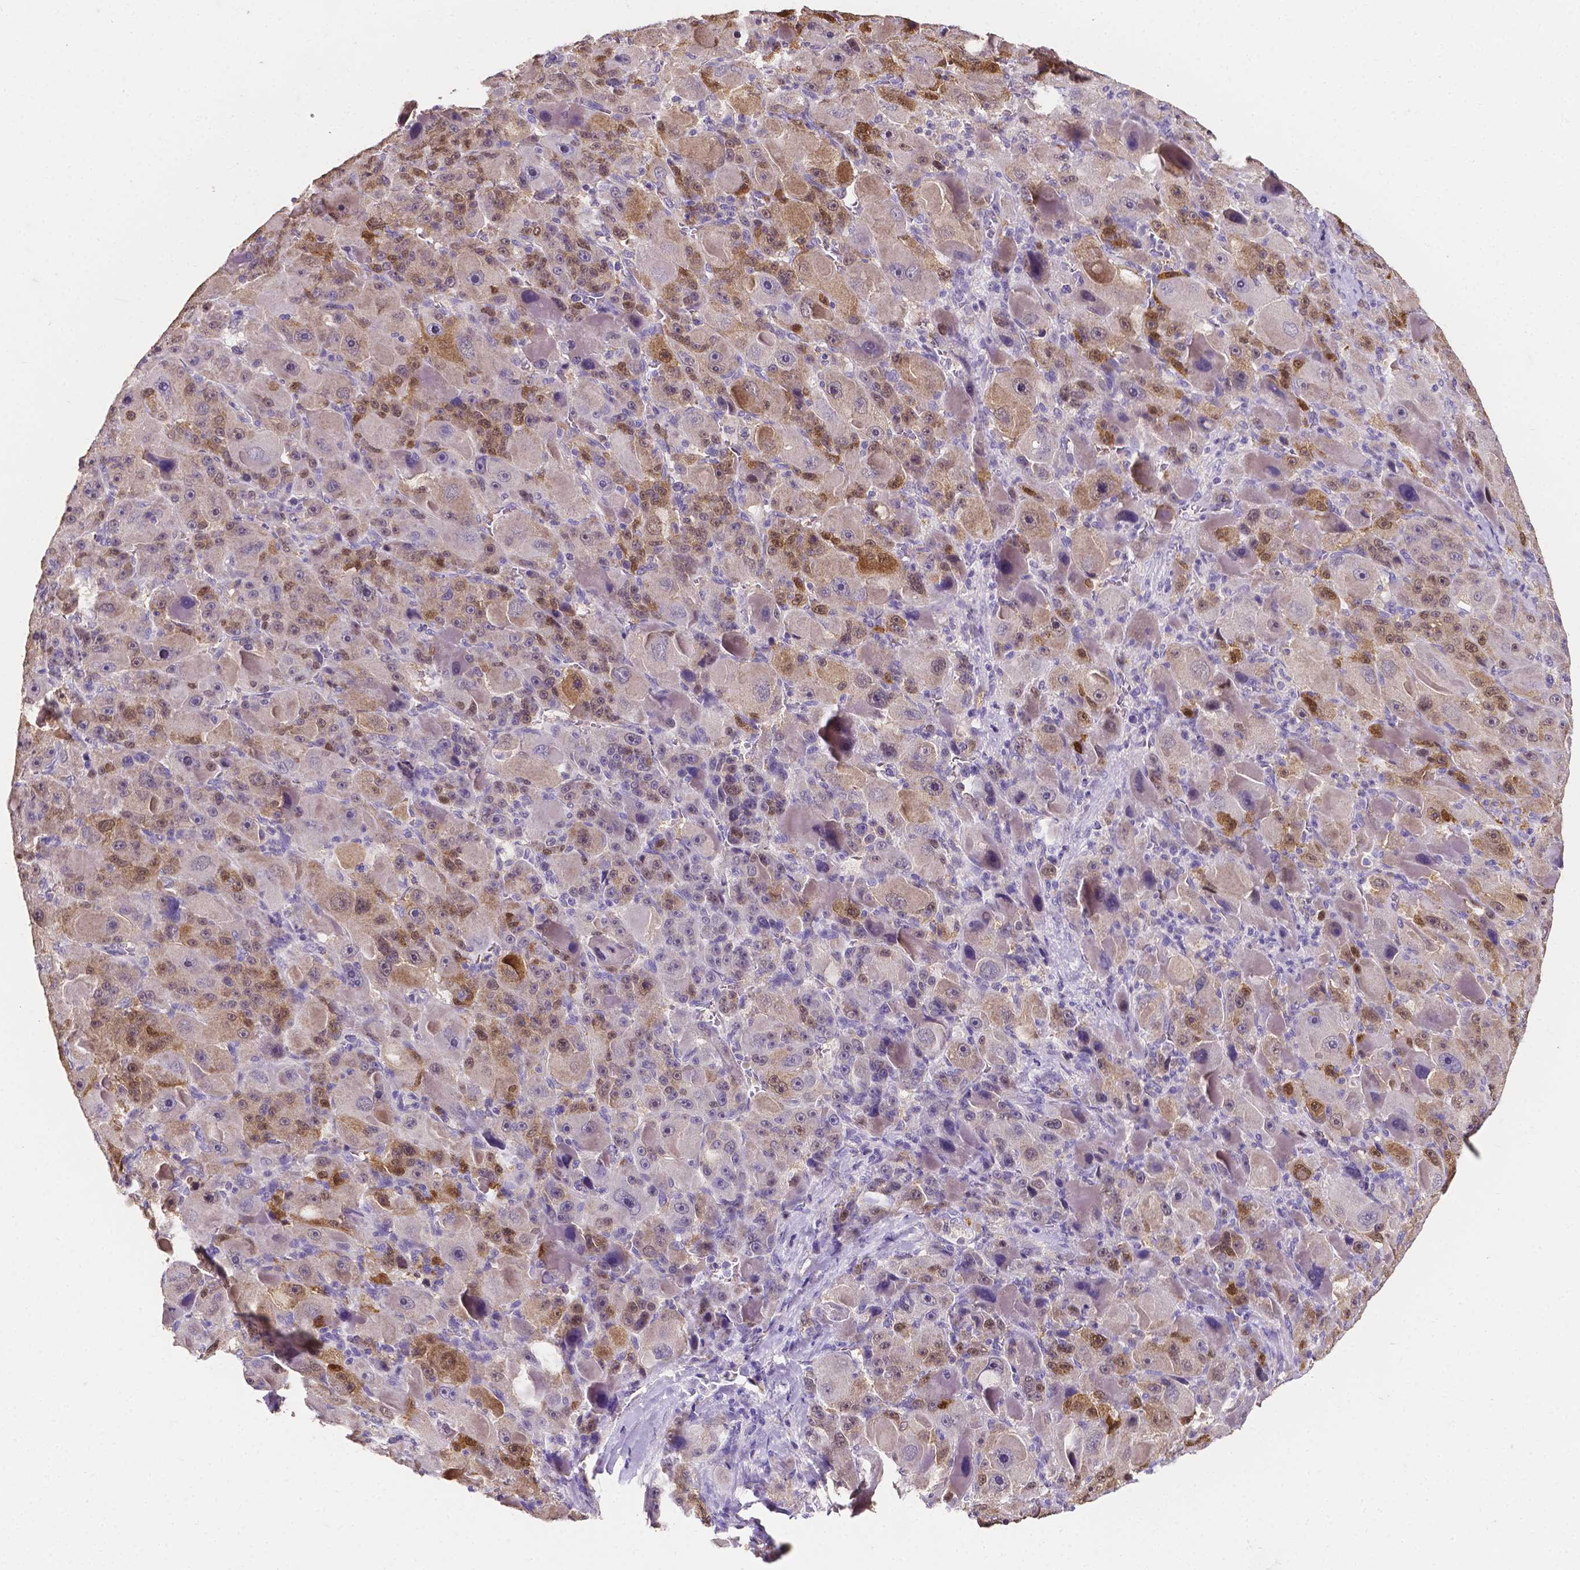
{"staining": {"intensity": "negative", "quantity": "none", "location": "none"}, "tissue": "liver cancer", "cell_type": "Tumor cells", "image_type": "cancer", "snomed": [{"axis": "morphology", "description": "Carcinoma, Hepatocellular, NOS"}, {"axis": "topography", "description": "Liver"}], "caption": "There is no significant positivity in tumor cells of liver cancer.", "gene": "PSAT1", "patient": {"sex": "male", "age": 76}}